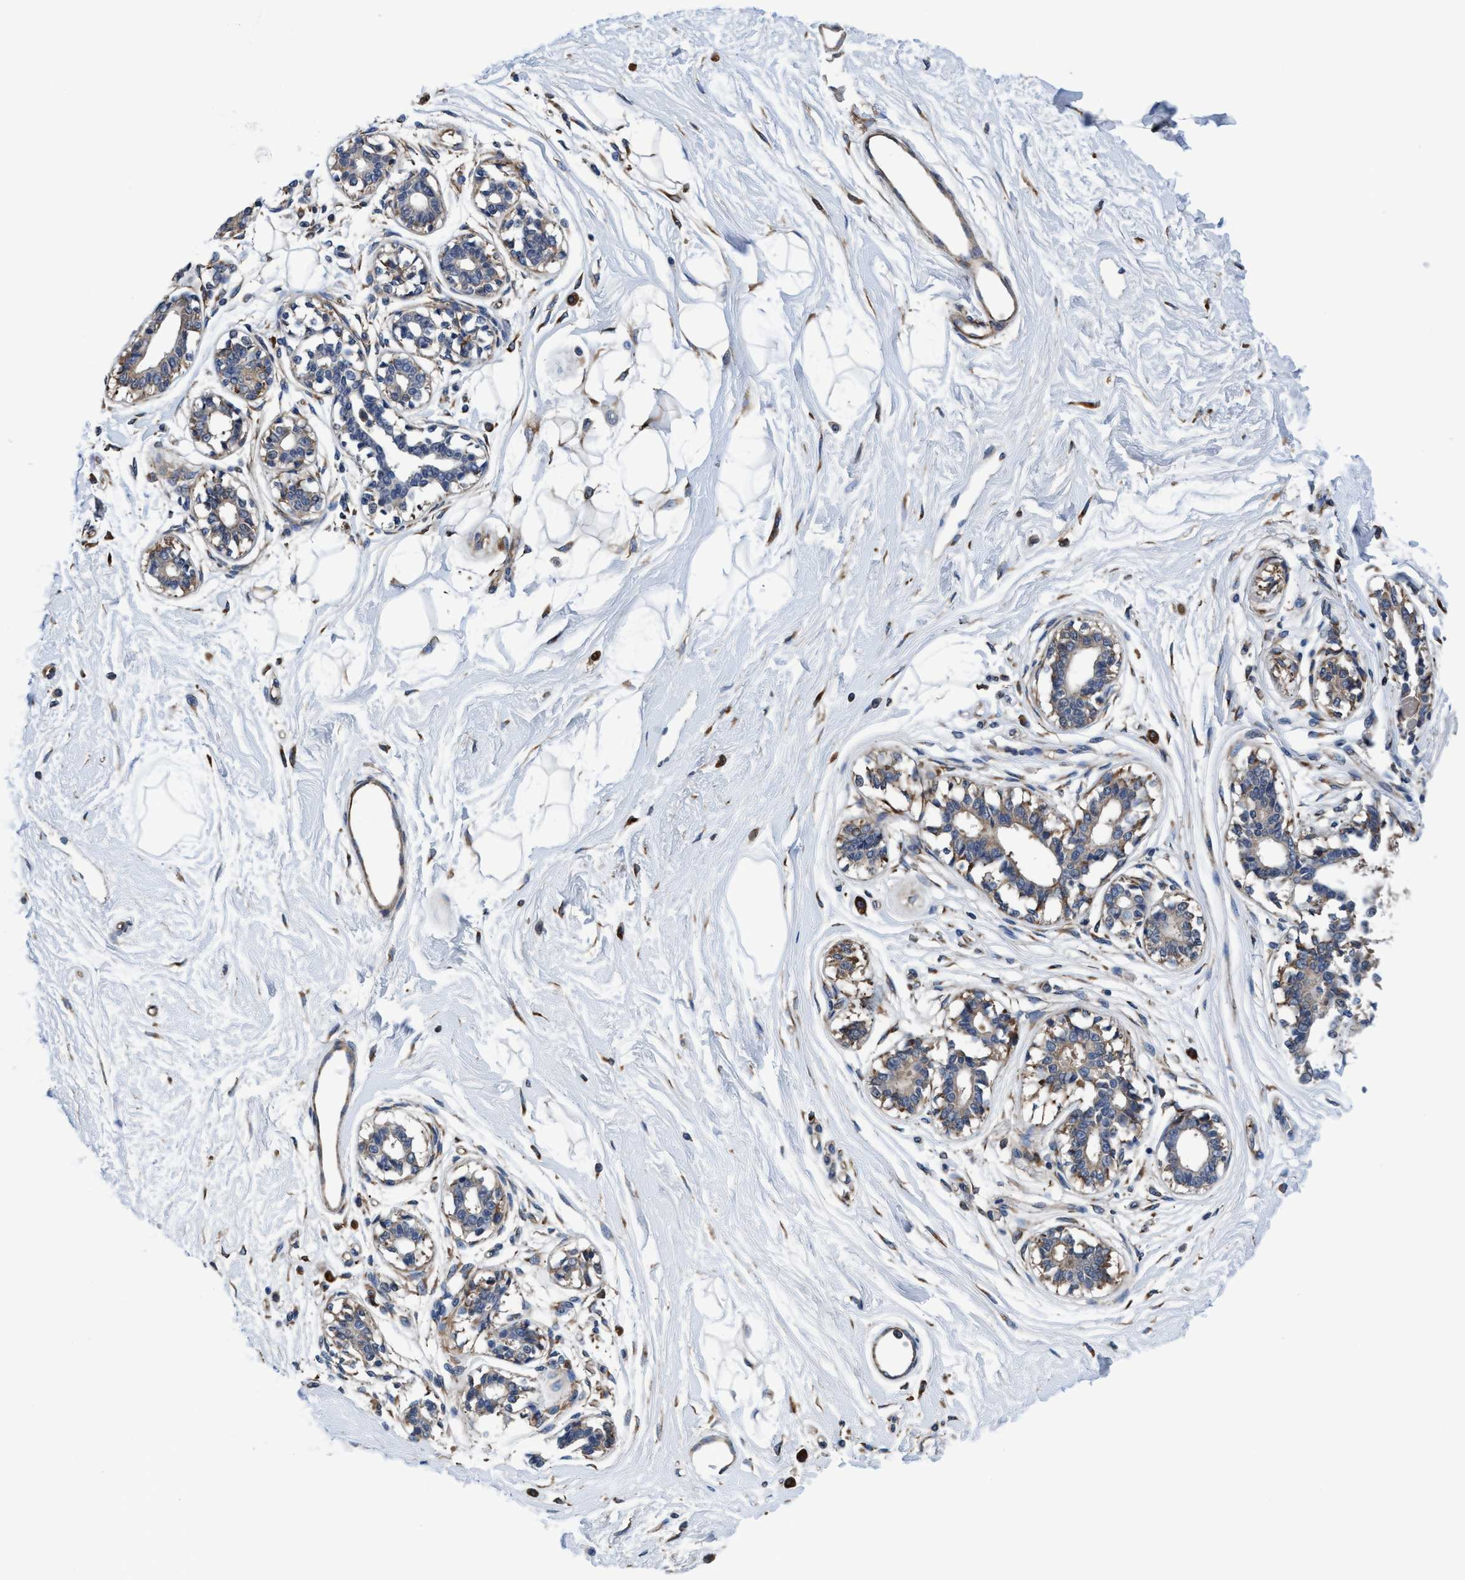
{"staining": {"intensity": "weak", "quantity": "25%-75%", "location": "cytoplasmic/membranous"}, "tissue": "breast", "cell_type": "Adipocytes", "image_type": "normal", "snomed": [{"axis": "morphology", "description": "Normal tissue, NOS"}, {"axis": "topography", "description": "Breast"}], "caption": "Breast stained with IHC reveals weak cytoplasmic/membranous staining in approximately 25%-75% of adipocytes.", "gene": "ENDOG", "patient": {"sex": "female", "age": 45}}